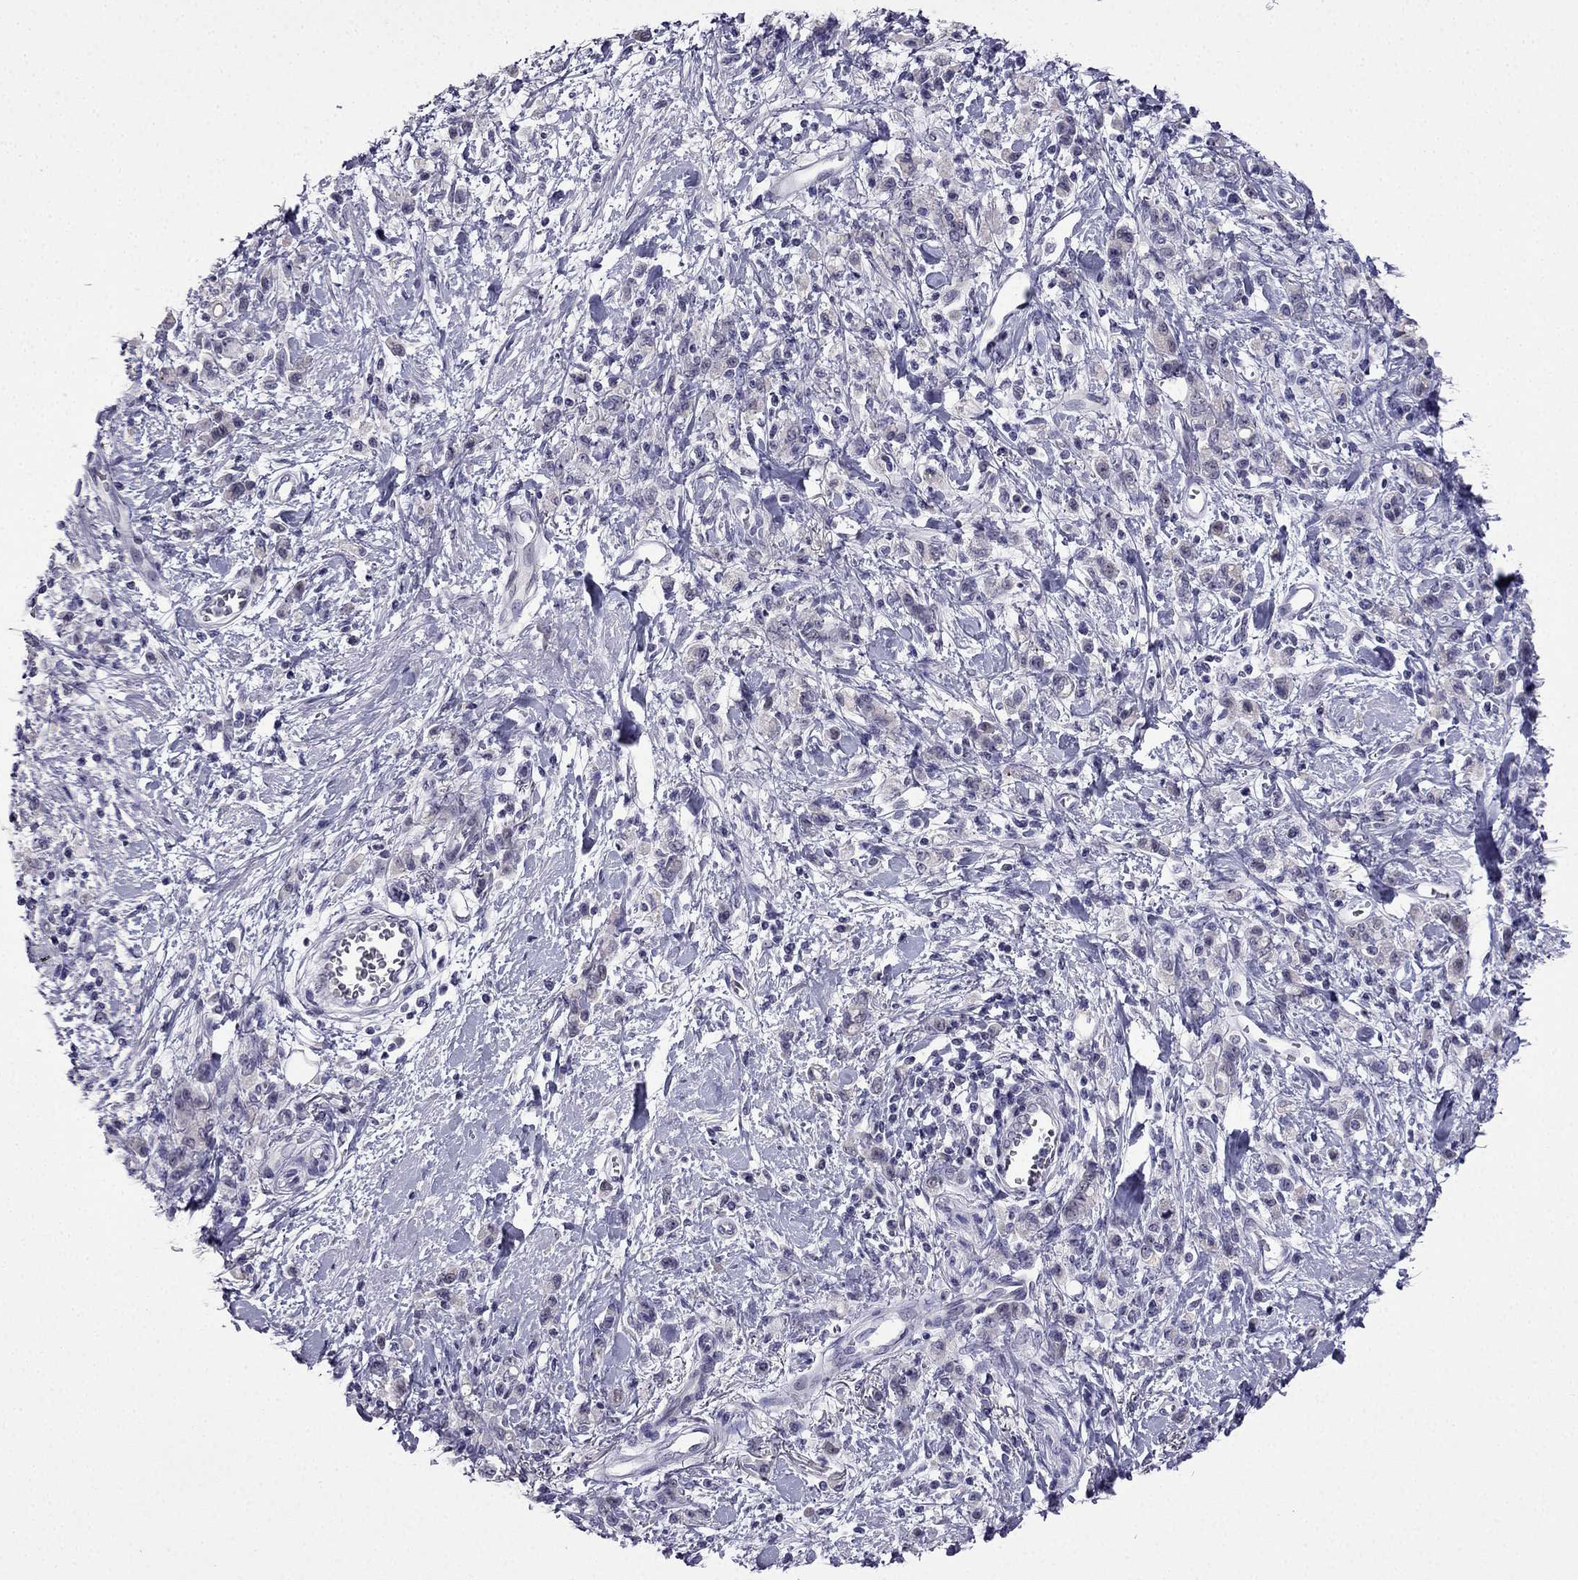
{"staining": {"intensity": "negative", "quantity": "none", "location": "none"}, "tissue": "stomach cancer", "cell_type": "Tumor cells", "image_type": "cancer", "snomed": [{"axis": "morphology", "description": "Adenocarcinoma, NOS"}, {"axis": "topography", "description": "Stomach"}], "caption": "This micrograph is of adenocarcinoma (stomach) stained with immunohistochemistry to label a protein in brown with the nuclei are counter-stained blue. There is no expression in tumor cells.", "gene": "POM121L12", "patient": {"sex": "male", "age": 77}}